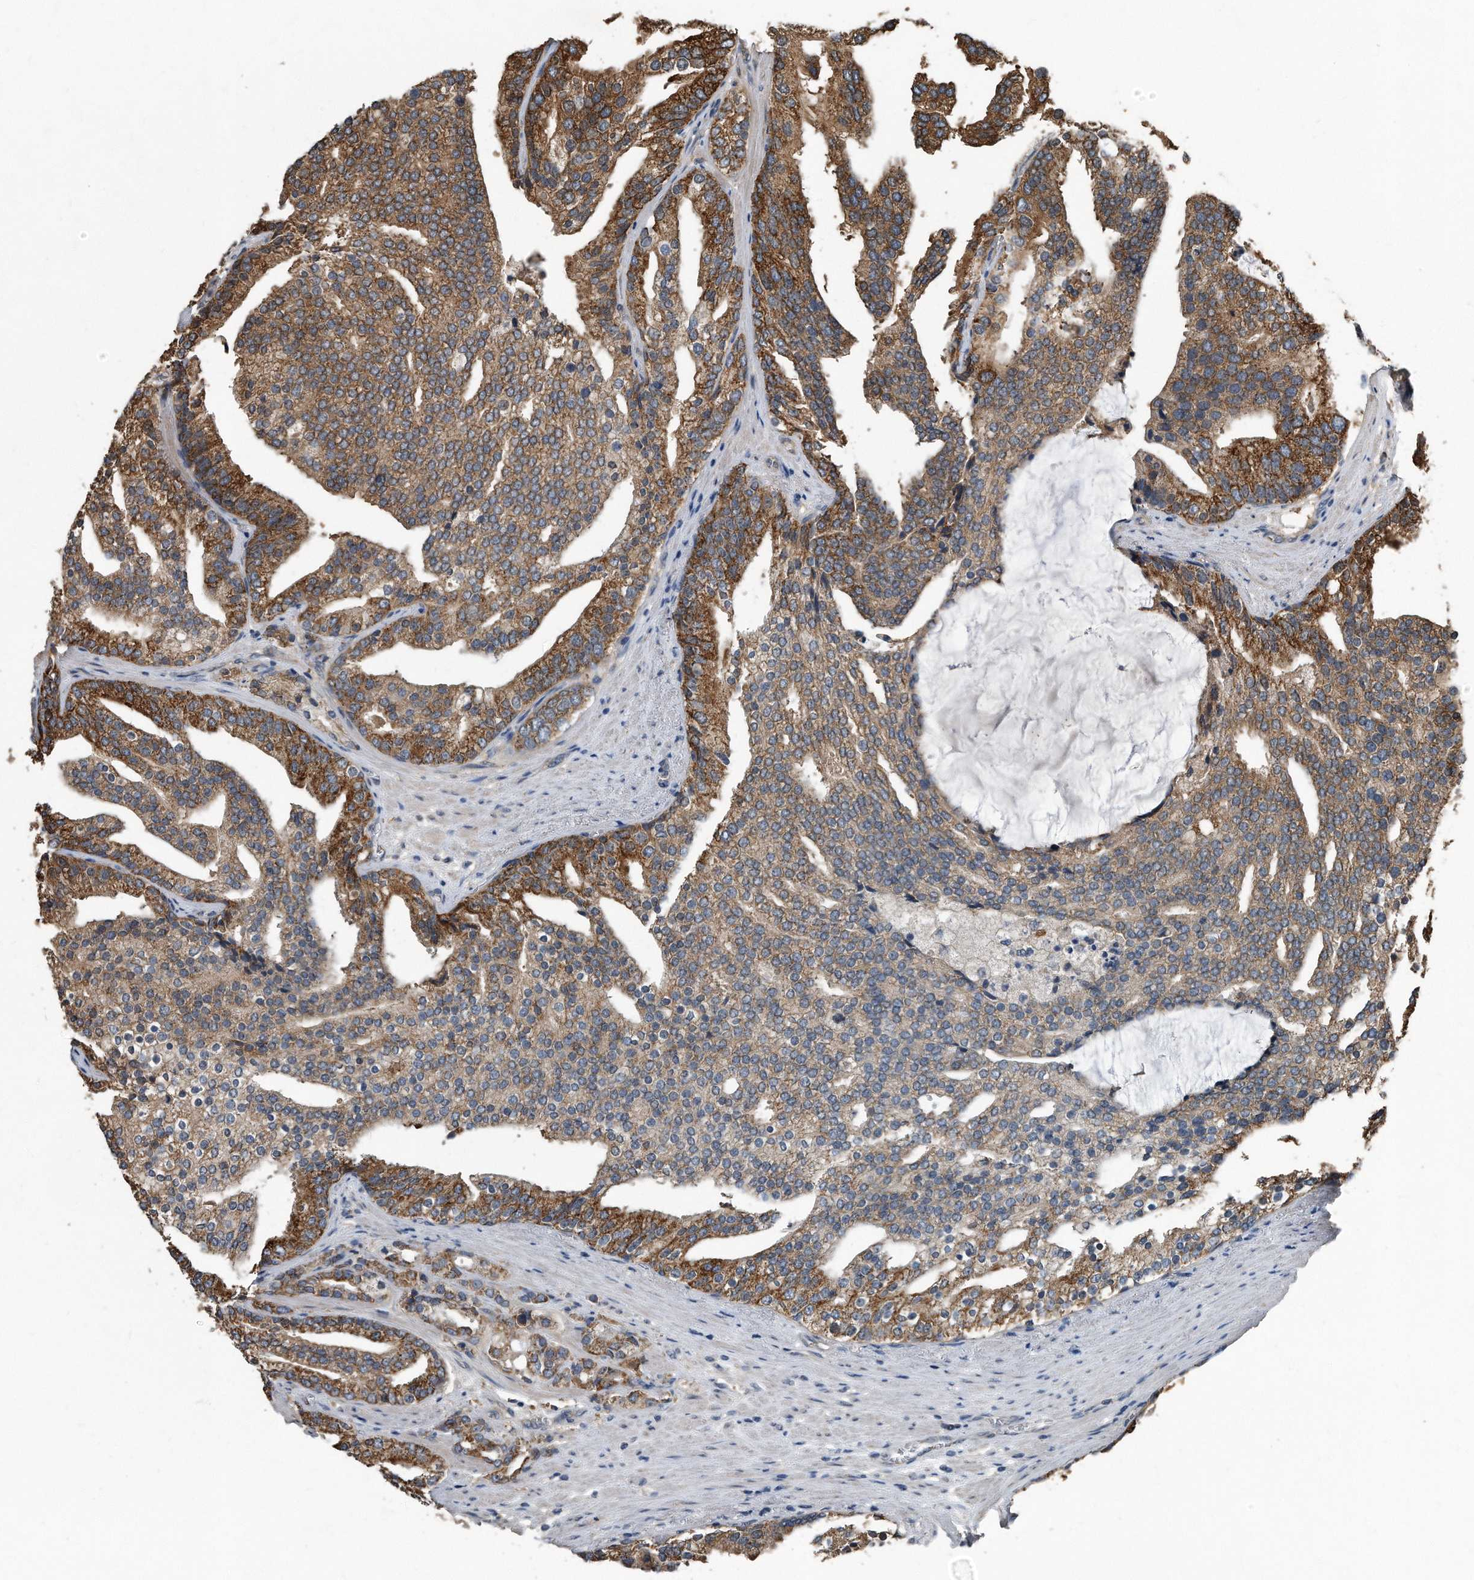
{"staining": {"intensity": "moderate", "quantity": ">75%", "location": "cytoplasmic/membranous"}, "tissue": "prostate cancer", "cell_type": "Tumor cells", "image_type": "cancer", "snomed": [{"axis": "morphology", "description": "Adenocarcinoma, Low grade"}, {"axis": "topography", "description": "Prostate"}], "caption": "Protein staining of prostate cancer (adenocarcinoma (low-grade)) tissue reveals moderate cytoplasmic/membranous expression in approximately >75% of tumor cells.", "gene": "FAM136A", "patient": {"sex": "male", "age": 67}}